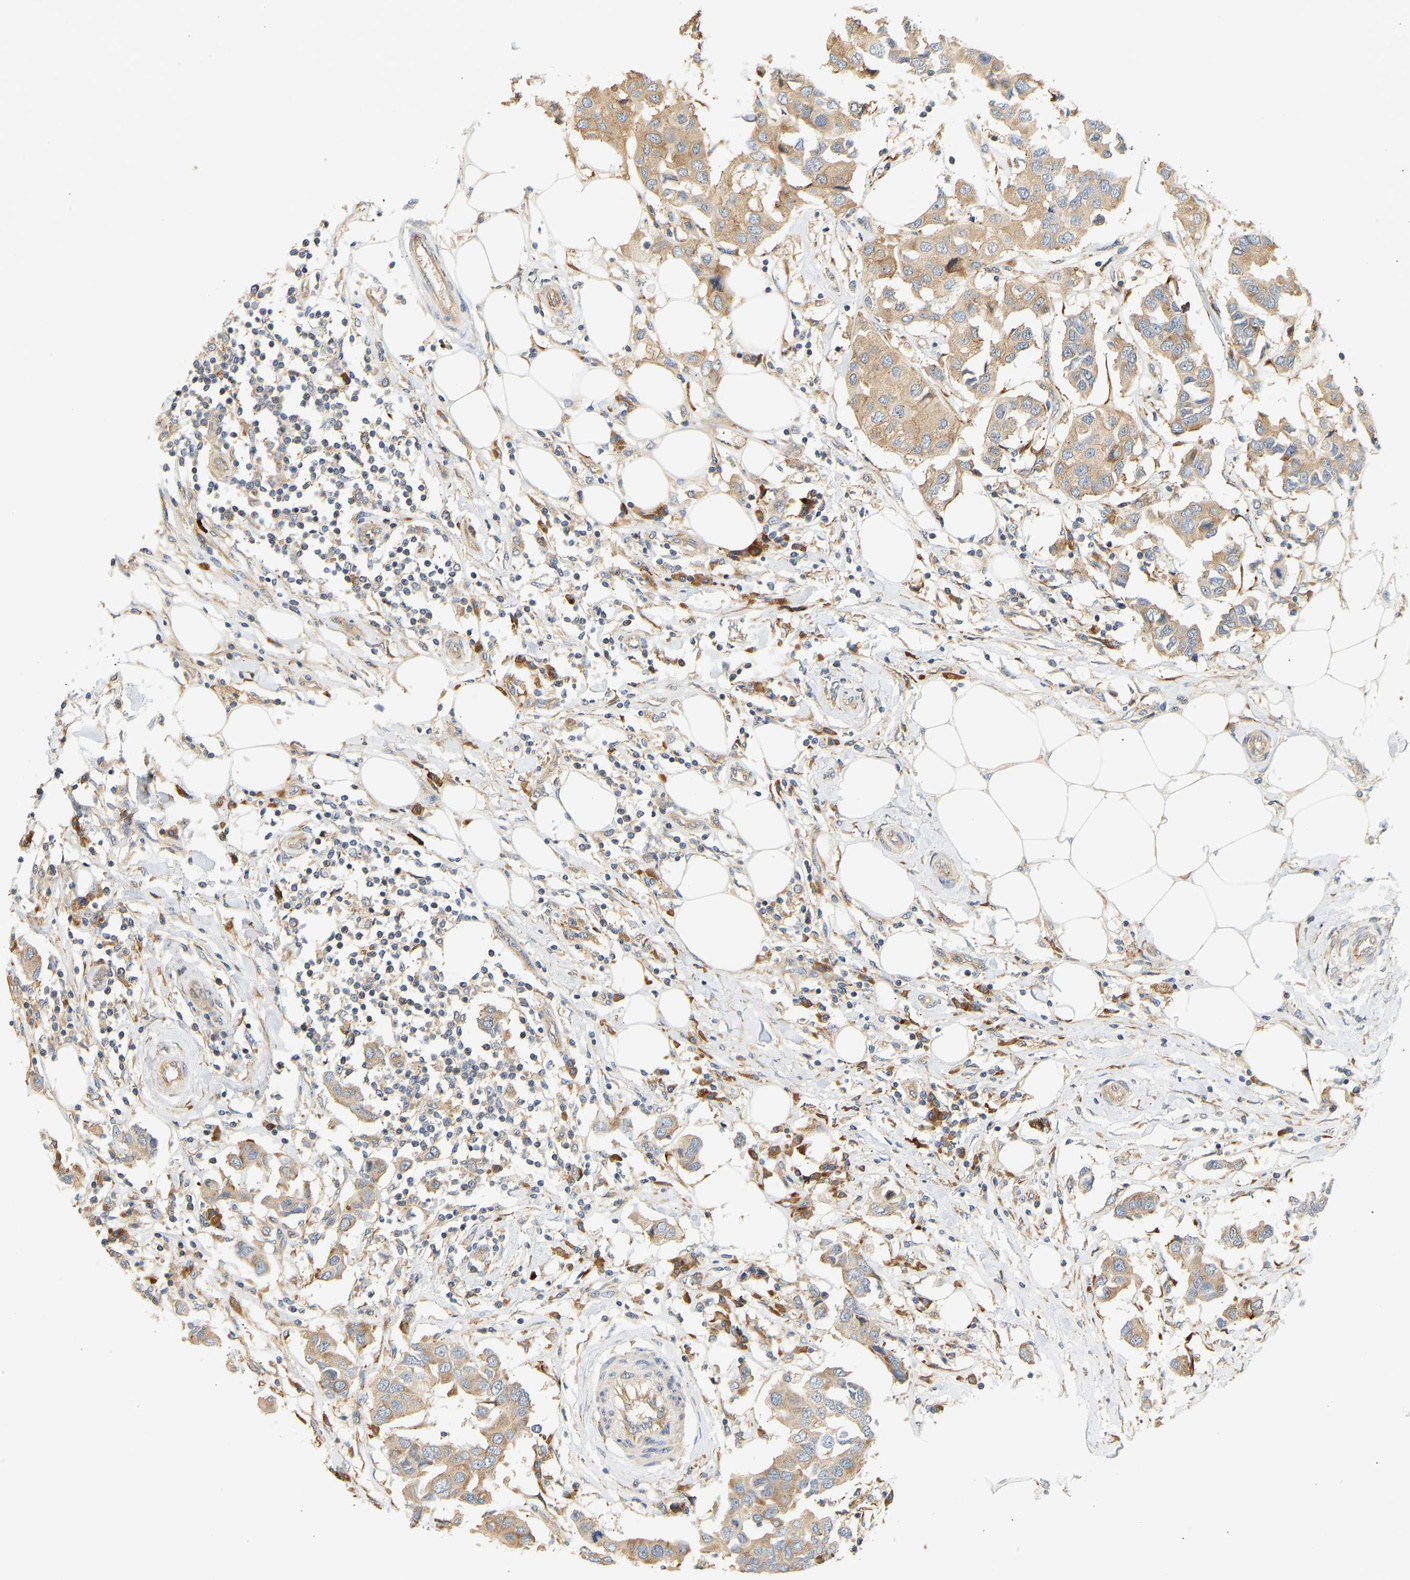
{"staining": {"intensity": "weak", "quantity": ">75%", "location": "cytoplasmic/membranous"}, "tissue": "breast cancer", "cell_type": "Tumor cells", "image_type": "cancer", "snomed": [{"axis": "morphology", "description": "Duct carcinoma"}, {"axis": "topography", "description": "Breast"}], "caption": "Brown immunohistochemical staining in invasive ductal carcinoma (breast) reveals weak cytoplasmic/membranous staining in about >75% of tumor cells. Nuclei are stained in blue.", "gene": "RPS14", "patient": {"sex": "female", "age": 80}}